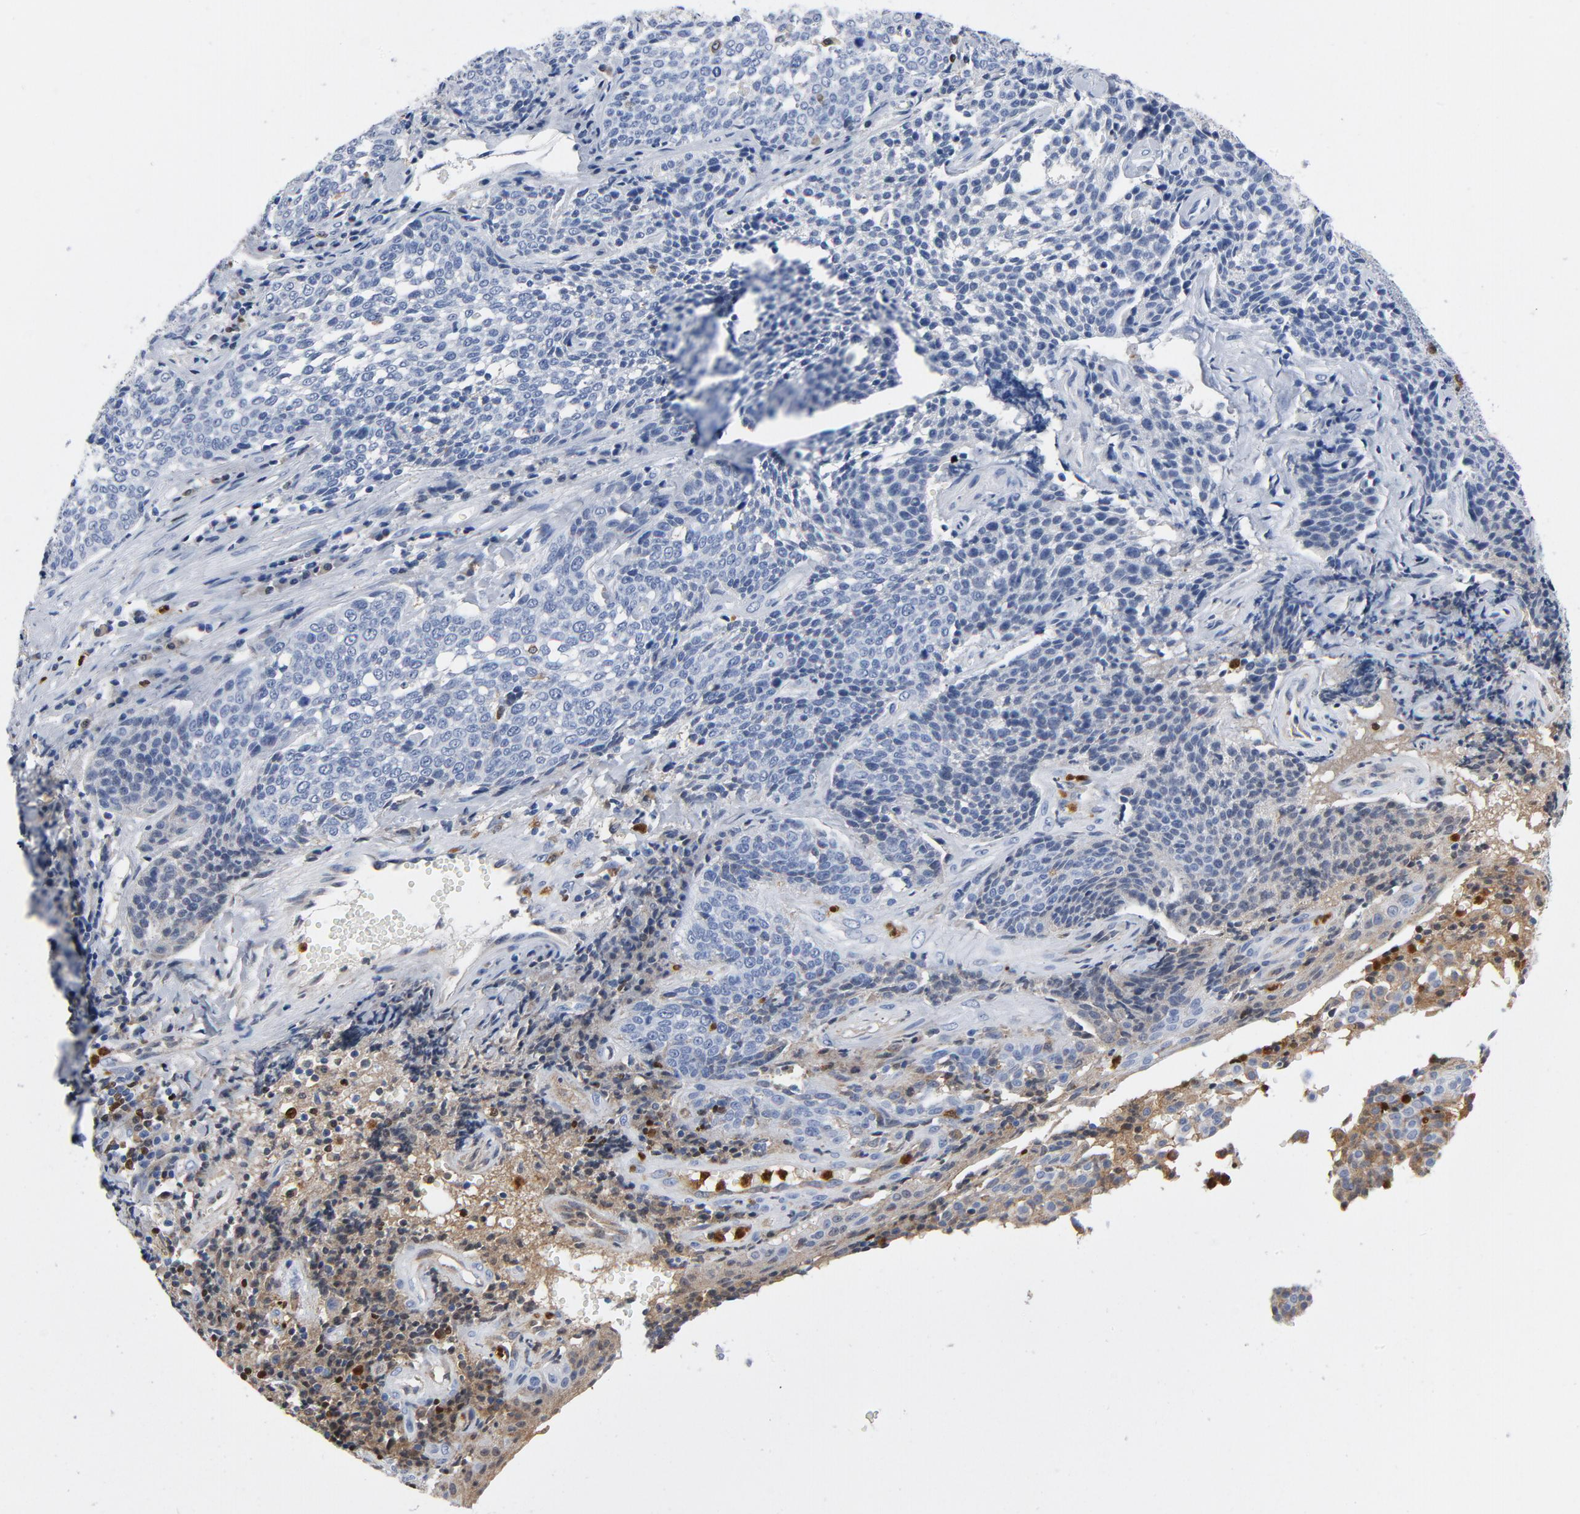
{"staining": {"intensity": "negative", "quantity": "none", "location": "none"}, "tissue": "cervical cancer", "cell_type": "Tumor cells", "image_type": "cancer", "snomed": [{"axis": "morphology", "description": "Squamous cell carcinoma, NOS"}, {"axis": "topography", "description": "Cervix"}], "caption": "Immunohistochemical staining of human squamous cell carcinoma (cervical) exhibits no significant staining in tumor cells. The staining was performed using DAB to visualize the protein expression in brown, while the nuclei were stained in blue with hematoxylin (Magnification: 20x).", "gene": "NCF1", "patient": {"sex": "female", "age": 34}}